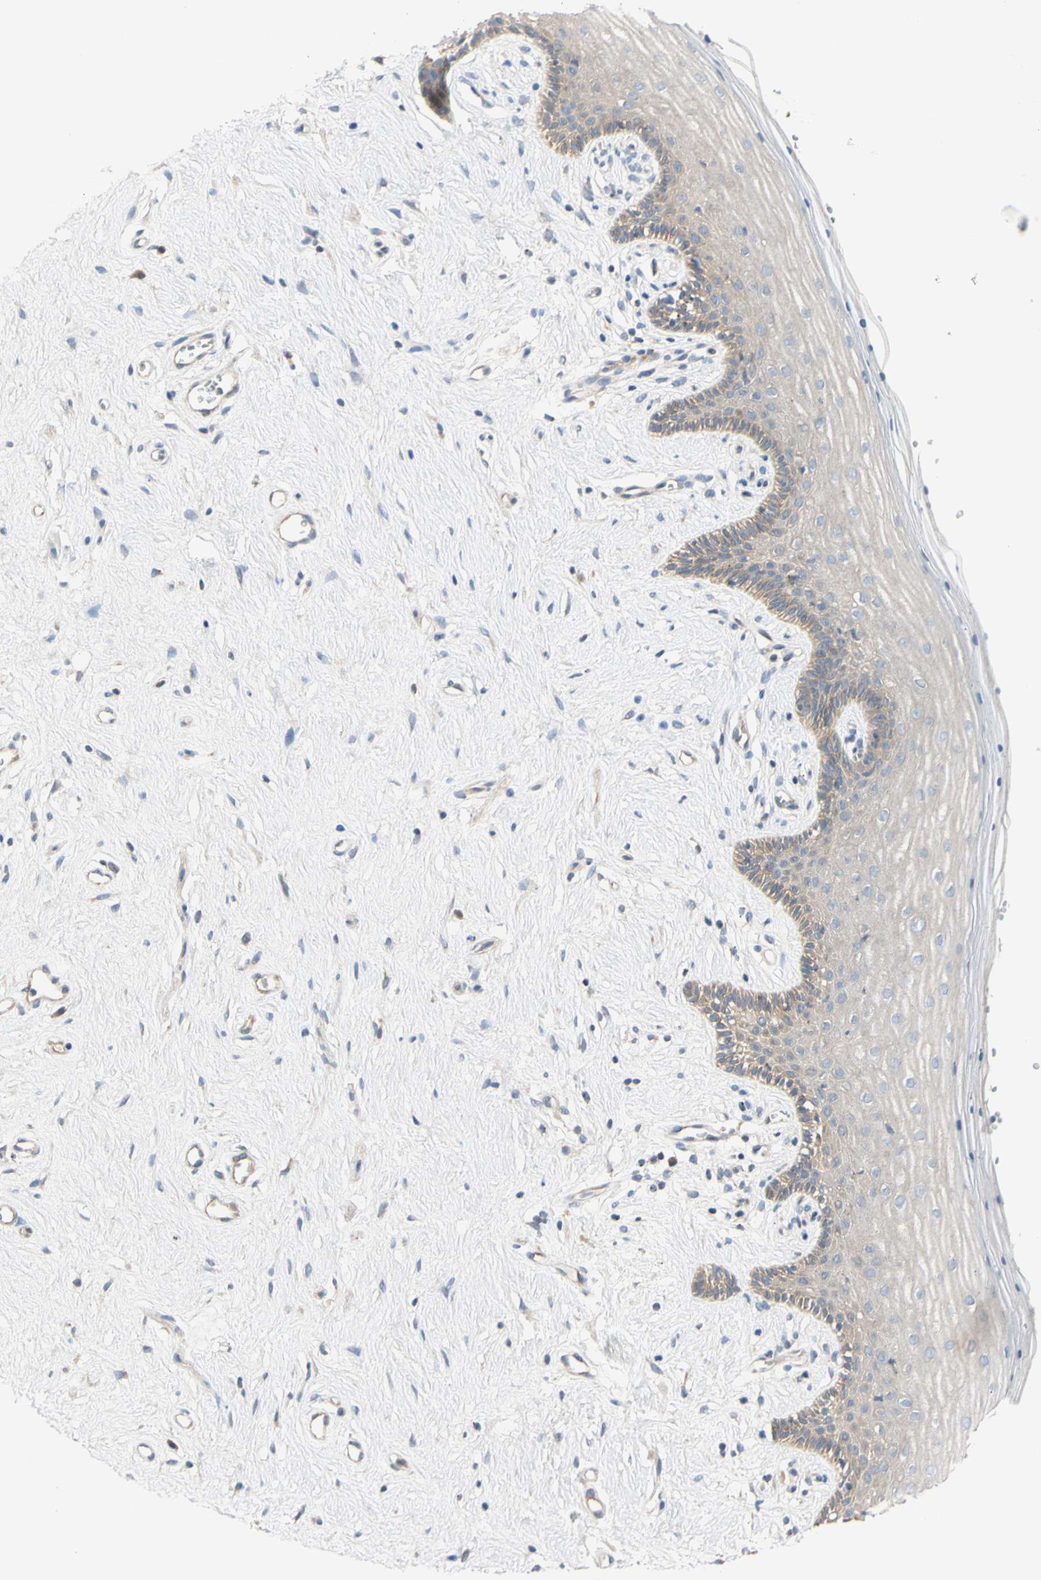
{"staining": {"intensity": "moderate", "quantity": "<25%", "location": "cytoplasmic/membranous"}, "tissue": "vagina", "cell_type": "Squamous epithelial cells", "image_type": "normal", "snomed": [{"axis": "morphology", "description": "Normal tissue, NOS"}, {"axis": "topography", "description": "Vagina"}], "caption": "Moderate cytoplasmic/membranous protein positivity is identified in about <25% of squamous epithelial cells in vagina.", "gene": "MBTPS2", "patient": {"sex": "female", "age": 44}}